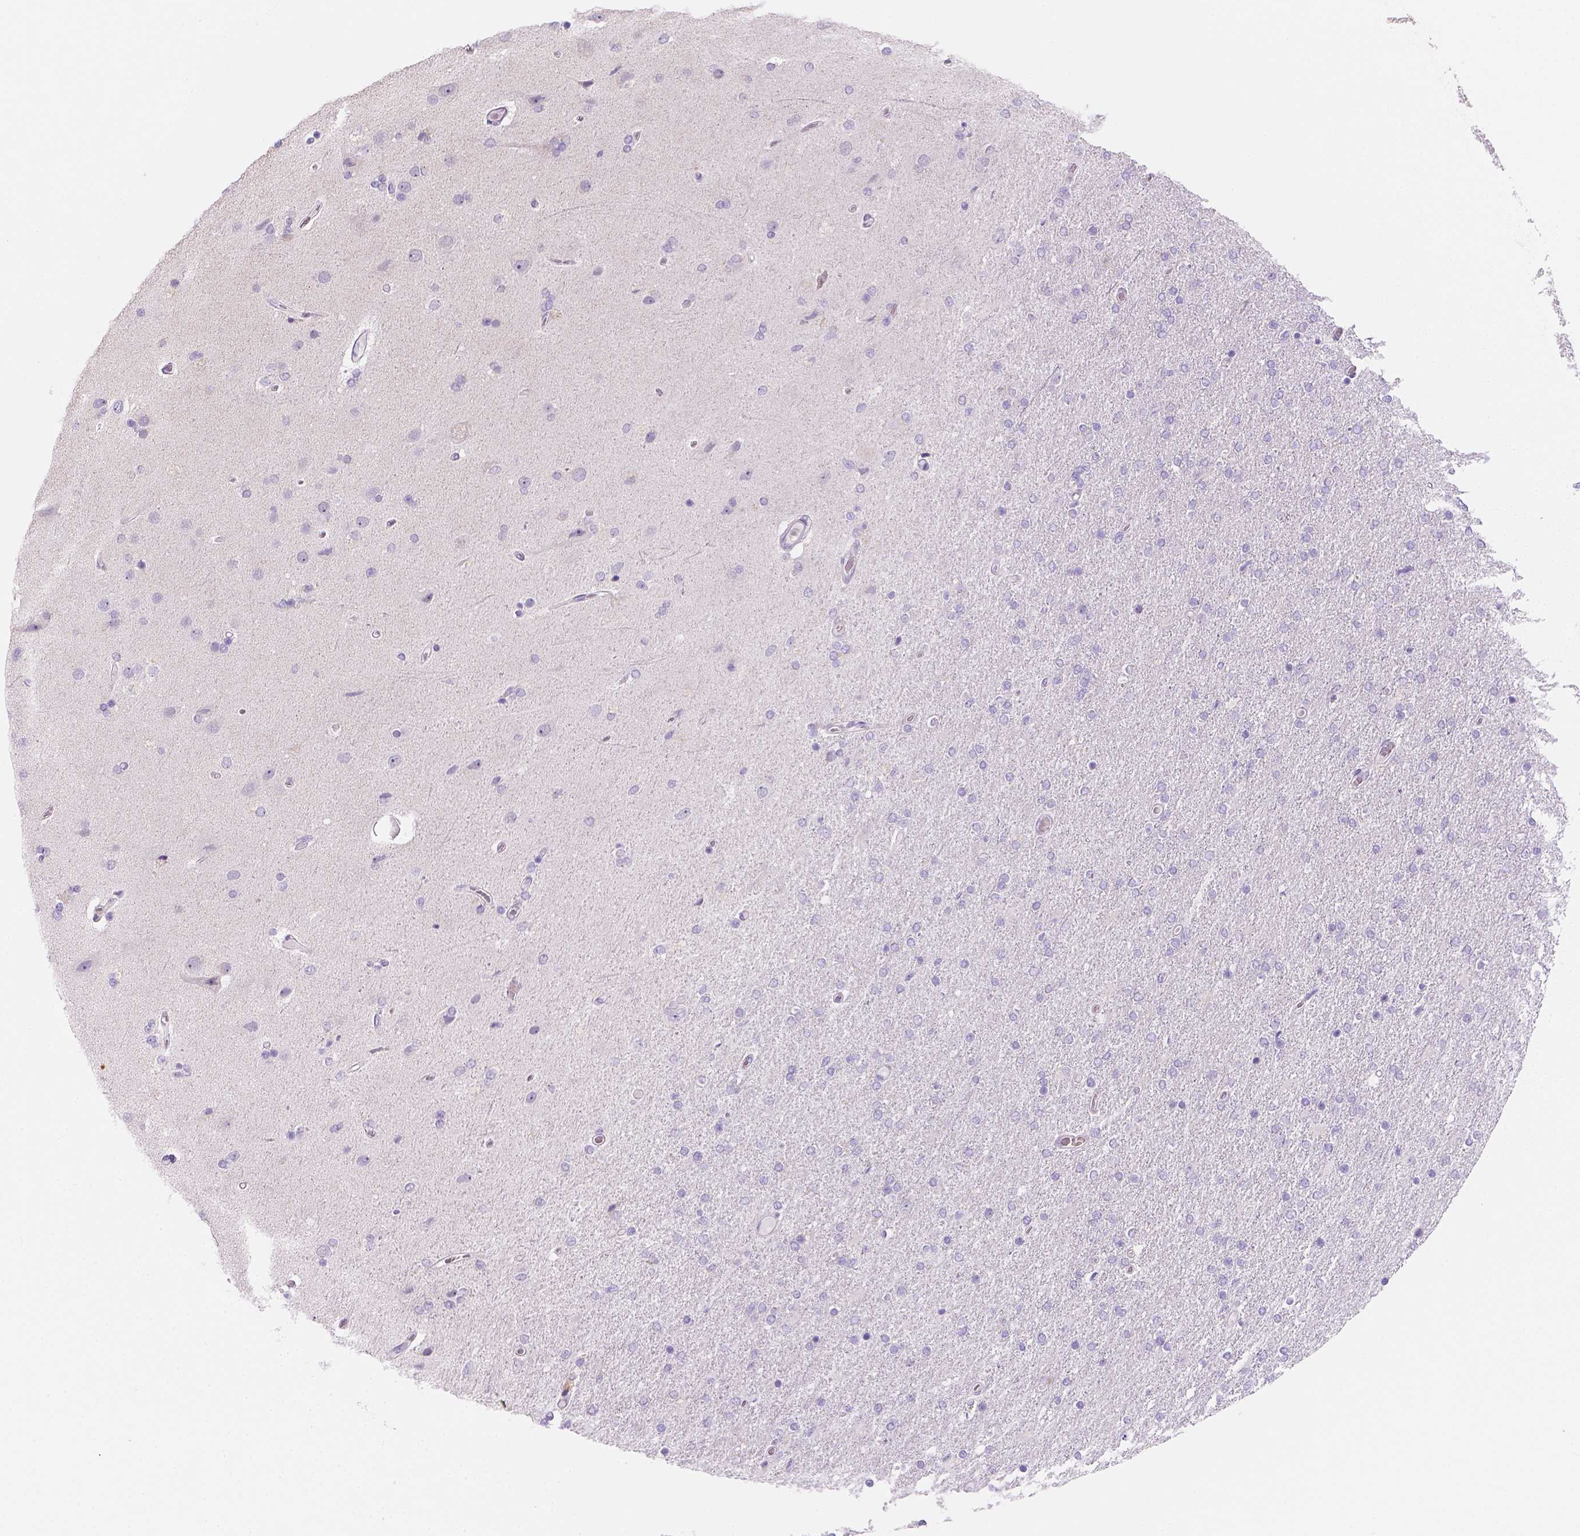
{"staining": {"intensity": "negative", "quantity": "none", "location": "none"}, "tissue": "glioma", "cell_type": "Tumor cells", "image_type": "cancer", "snomed": [{"axis": "morphology", "description": "Glioma, malignant, High grade"}, {"axis": "topography", "description": "Cerebral cortex"}], "caption": "Immunohistochemistry (IHC) image of human malignant glioma (high-grade) stained for a protein (brown), which exhibits no positivity in tumor cells.", "gene": "CES2", "patient": {"sex": "male", "age": 70}}